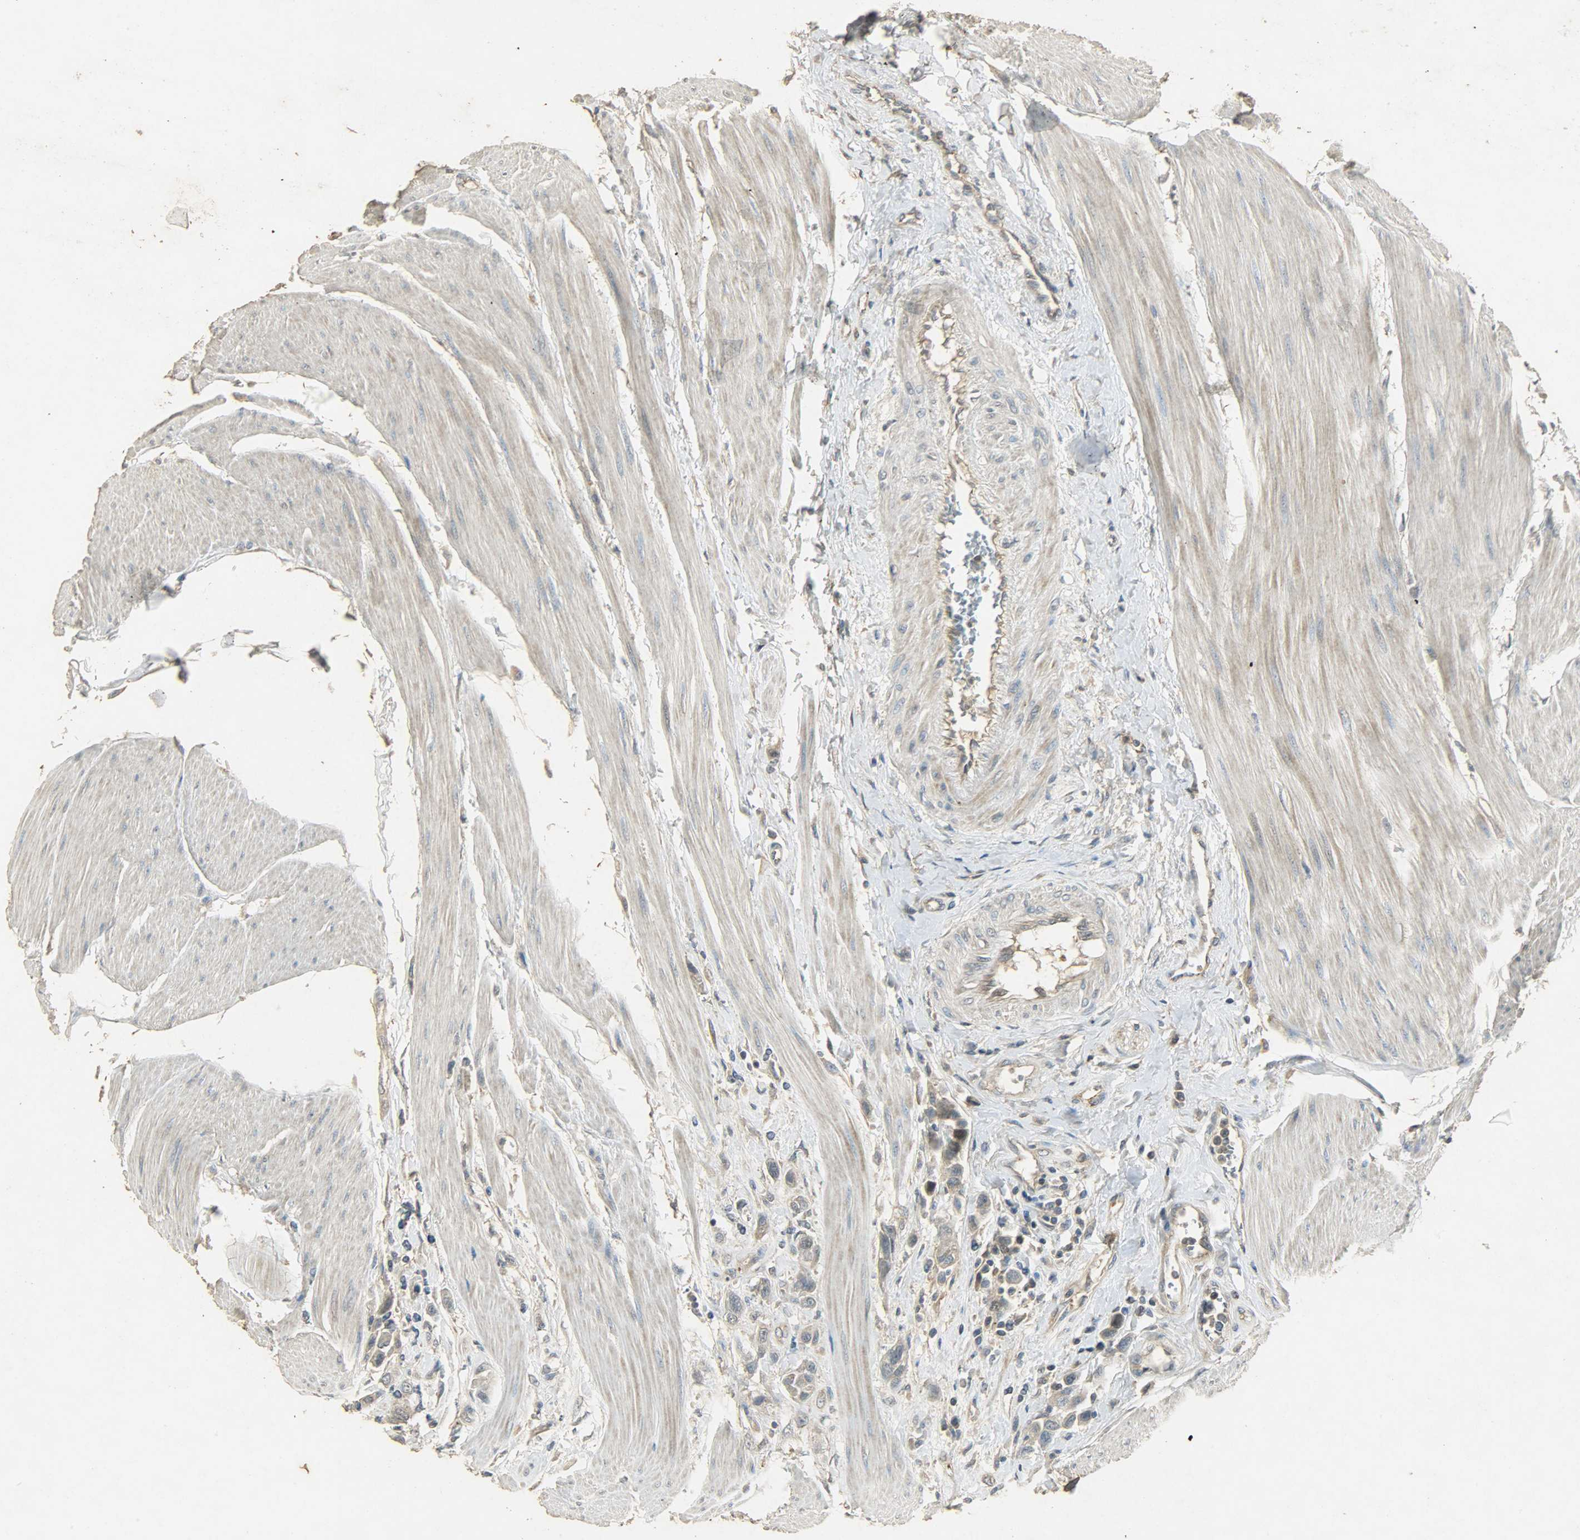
{"staining": {"intensity": "weak", "quantity": ">75%", "location": "cytoplasmic/membranous"}, "tissue": "urothelial cancer", "cell_type": "Tumor cells", "image_type": "cancer", "snomed": [{"axis": "morphology", "description": "Urothelial carcinoma, High grade"}, {"axis": "topography", "description": "Urinary bladder"}], "caption": "A histopathology image of urothelial cancer stained for a protein shows weak cytoplasmic/membranous brown staining in tumor cells. (Brightfield microscopy of DAB IHC at high magnification).", "gene": "ATP2B1", "patient": {"sex": "male", "age": 50}}